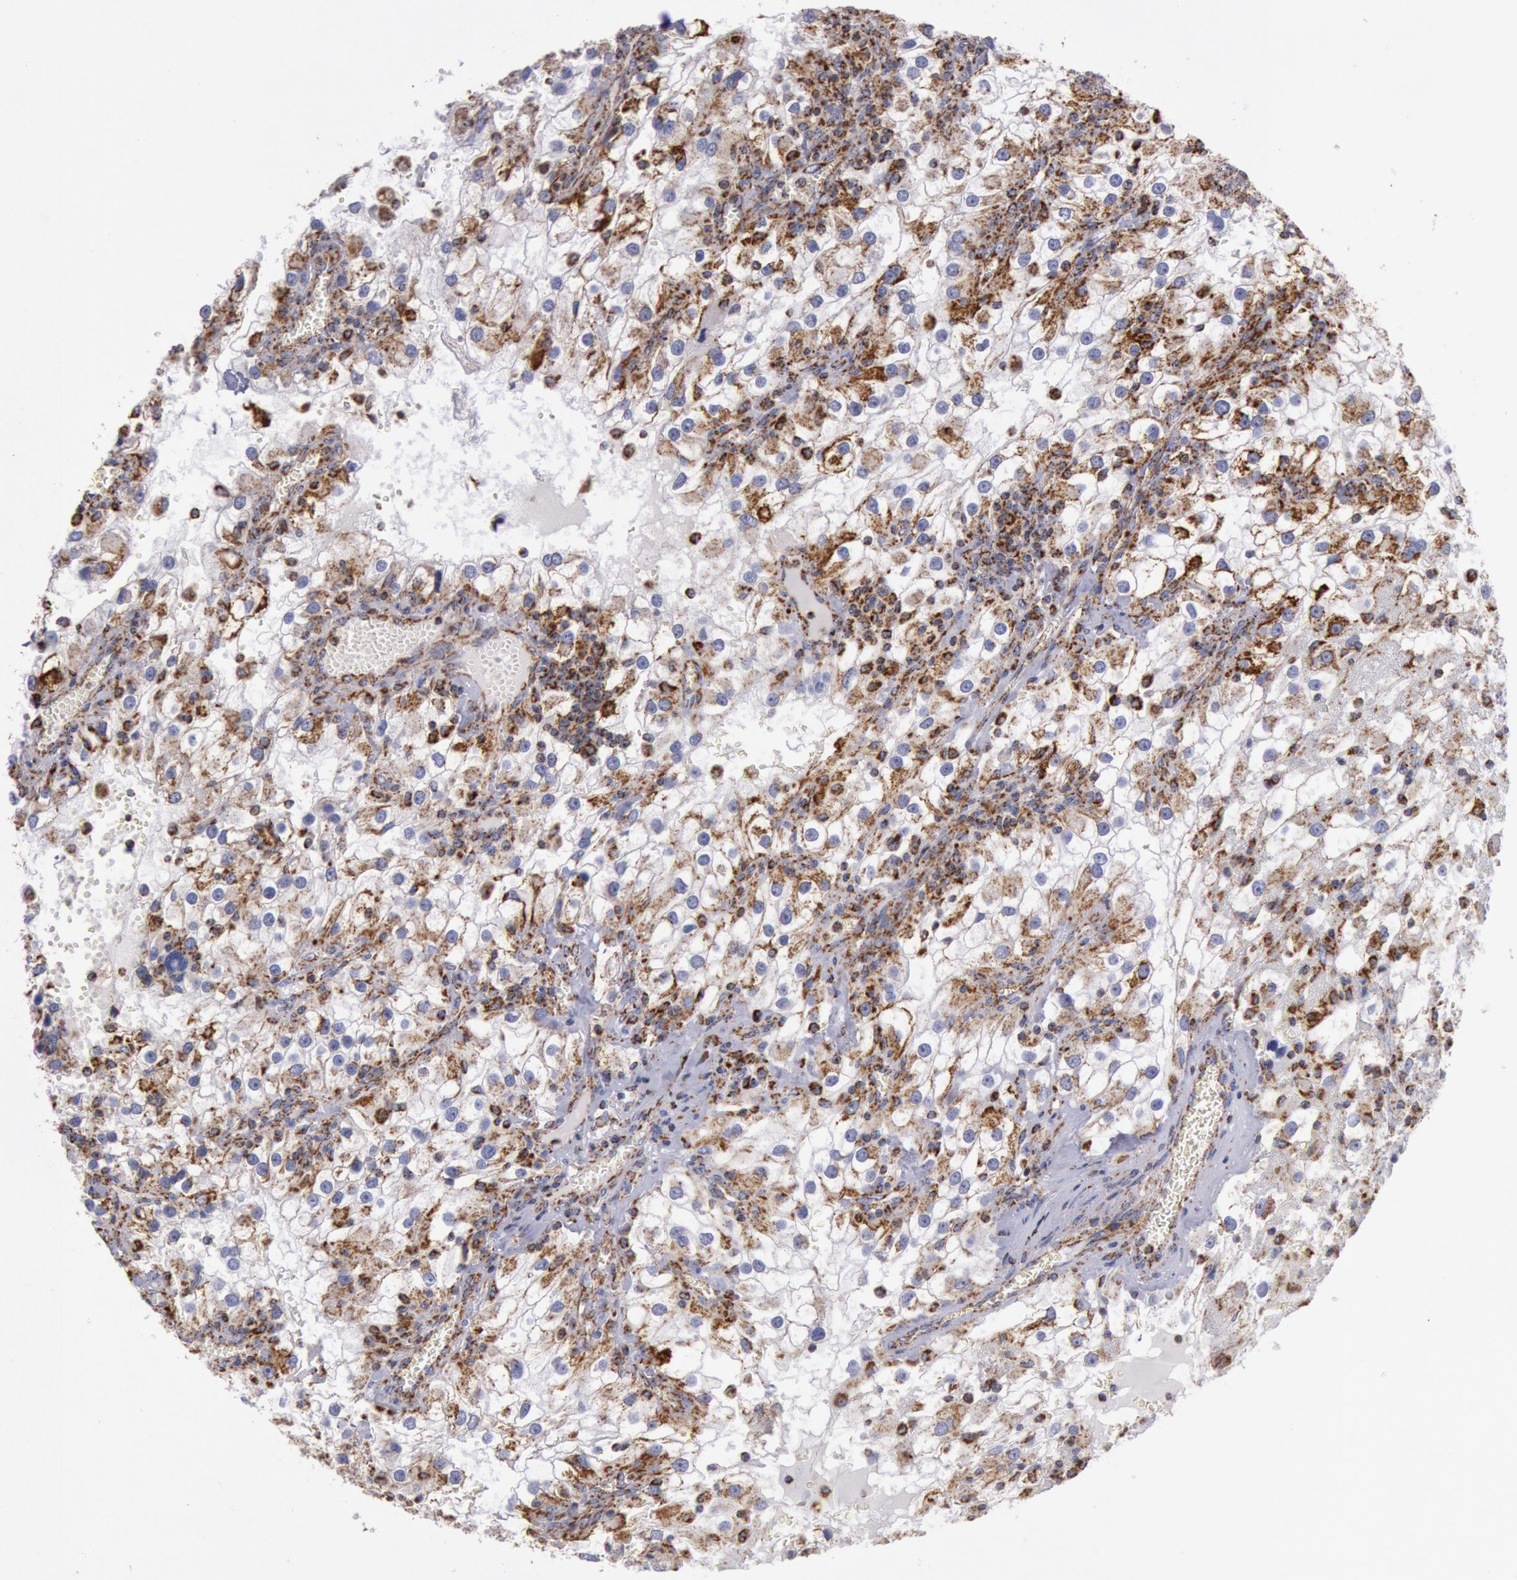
{"staining": {"intensity": "moderate", "quantity": ">75%", "location": "cytoplasmic/membranous"}, "tissue": "renal cancer", "cell_type": "Tumor cells", "image_type": "cancer", "snomed": [{"axis": "morphology", "description": "Adenocarcinoma, NOS"}, {"axis": "topography", "description": "Kidney"}], "caption": "Immunohistochemical staining of human renal cancer (adenocarcinoma) demonstrates medium levels of moderate cytoplasmic/membranous protein positivity in about >75% of tumor cells. The staining was performed using DAB to visualize the protein expression in brown, while the nuclei were stained in blue with hematoxylin (Magnification: 20x).", "gene": "CYC1", "patient": {"sex": "female", "age": 52}}